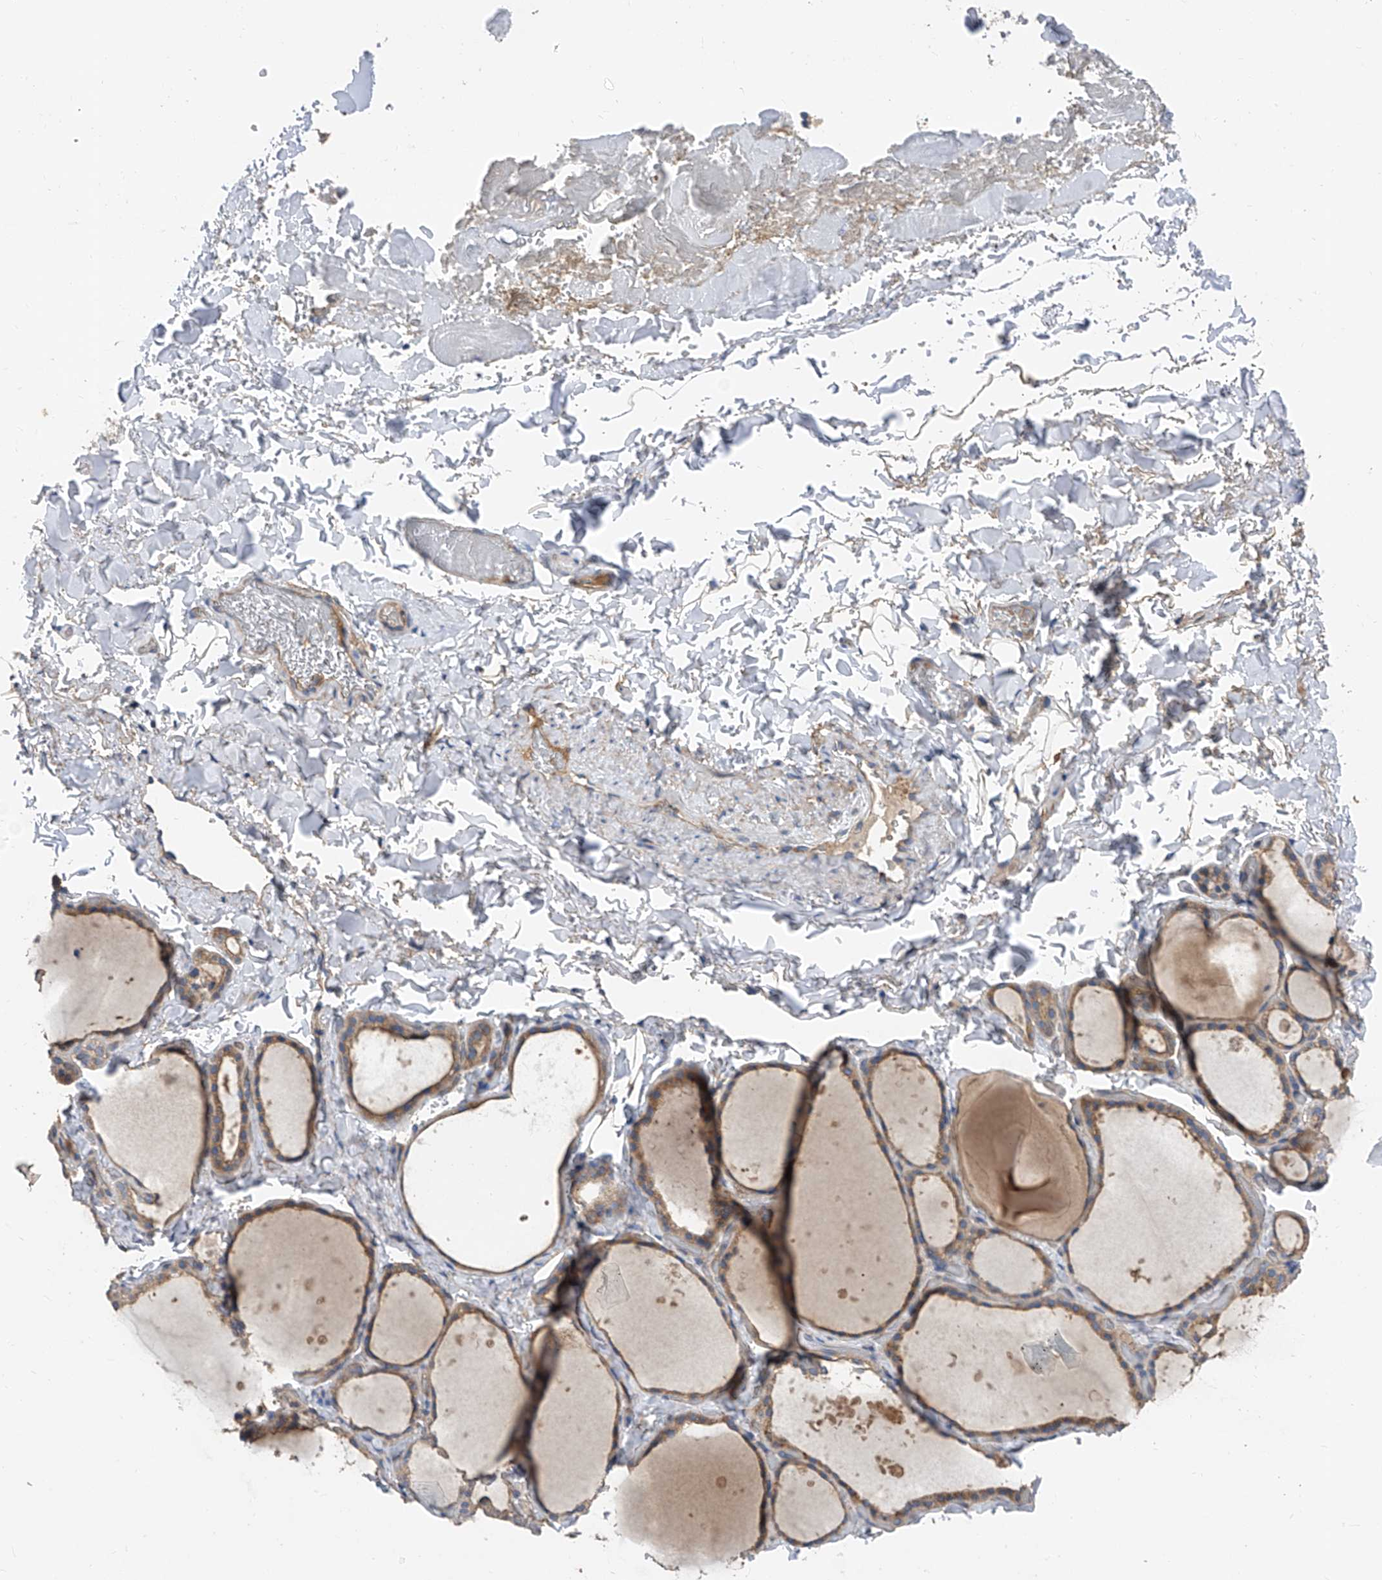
{"staining": {"intensity": "moderate", "quantity": "25%-75%", "location": "cytoplasmic/membranous"}, "tissue": "thyroid gland", "cell_type": "Glandular cells", "image_type": "normal", "snomed": [{"axis": "morphology", "description": "Normal tissue, NOS"}, {"axis": "topography", "description": "Thyroid gland"}], "caption": "Protein expression by immunohistochemistry (IHC) demonstrates moderate cytoplasmic/membranous expression in approximately 25%-75% of glandular cells in benign thyroid gland. (Stains: DAB (3,3'-diaminobenzidine) in brown, nuclei in blue, Microscopy: brightfield microscopy at high magnification).", "gene": "PTK2", "patient": {"sex": "female", "age": 44}}